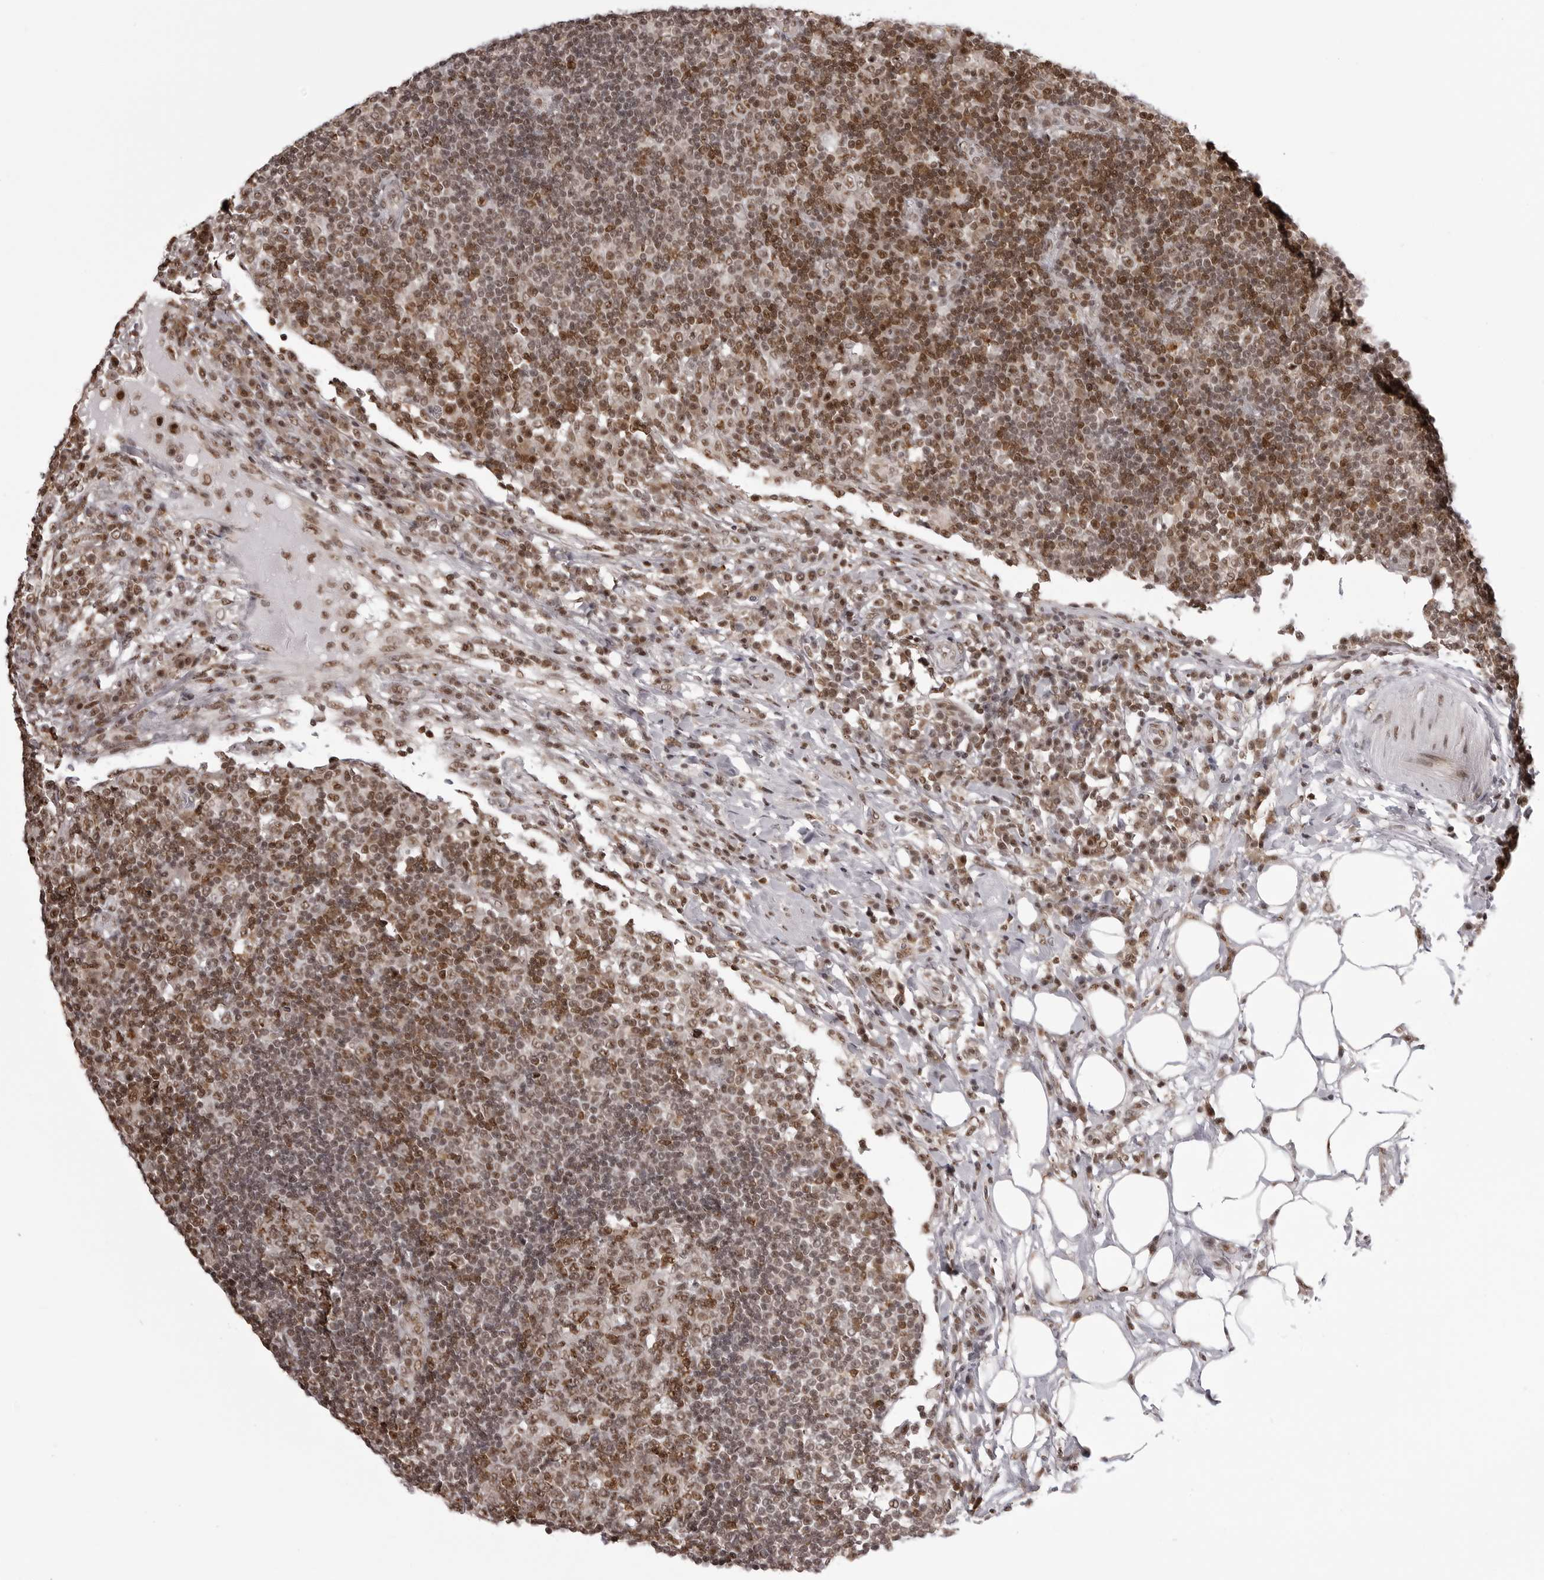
{"staining": {"intensity": "moderate", "quantity": ">75%", "location": "nuclear"}, "tissue": "lymph node", "cell_type": "Germinal center cells", "image_type": "normal", "snomed": [{"axis": "morphology", "description": "Normal tissue, NOS"}, {"axis": "topography", "description": "Lymph node"}], "caption": "Brown immunohistochemical staining in unremarkable lymph node reveals moderate nuclear expression in about >75% of germinal center cells.", "gene": "WRAP53", "patient": {"sex": "female", "age": 53}}